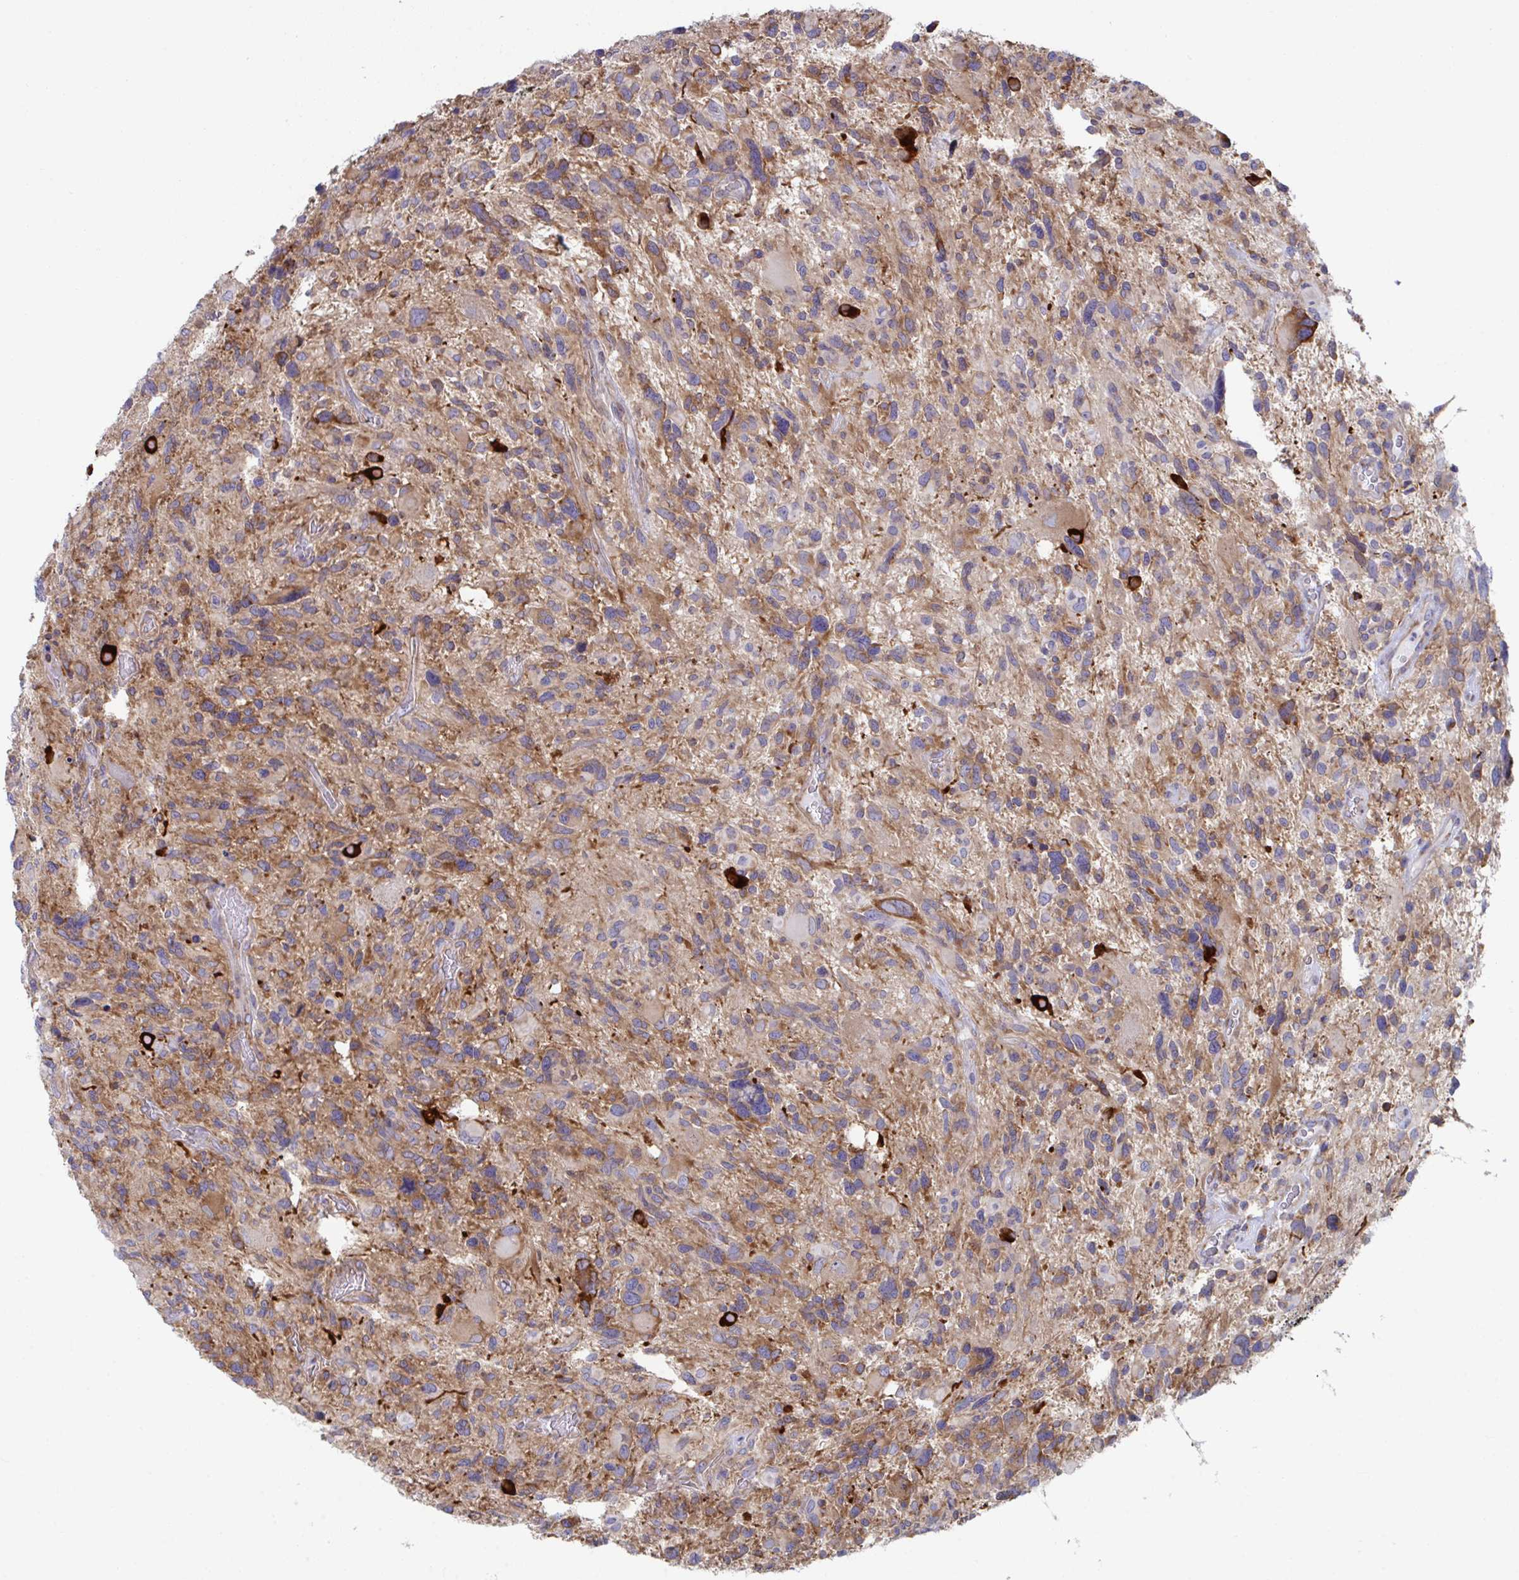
{"staining": {"intensity": "moderate", "quantity": ">75%", "location": "cytoplasmic/membranous"}, "tissue": "glioma", "cell_type": "Tumor cells", "image_type": "cancer", "snomed": [{"axis": "morphology", "description": "Glioma, malignant, High grade"}, {"axis": "topography", "description": "Brain"}], "caption": "About >75% of tumor cells in human glioma reveal moderate cytoplasmic/membranous protein positivity as visualized by brown immunohistochemical staining.", "gene": "WNK1", "patient": {"sex": "male", "age": 49}}